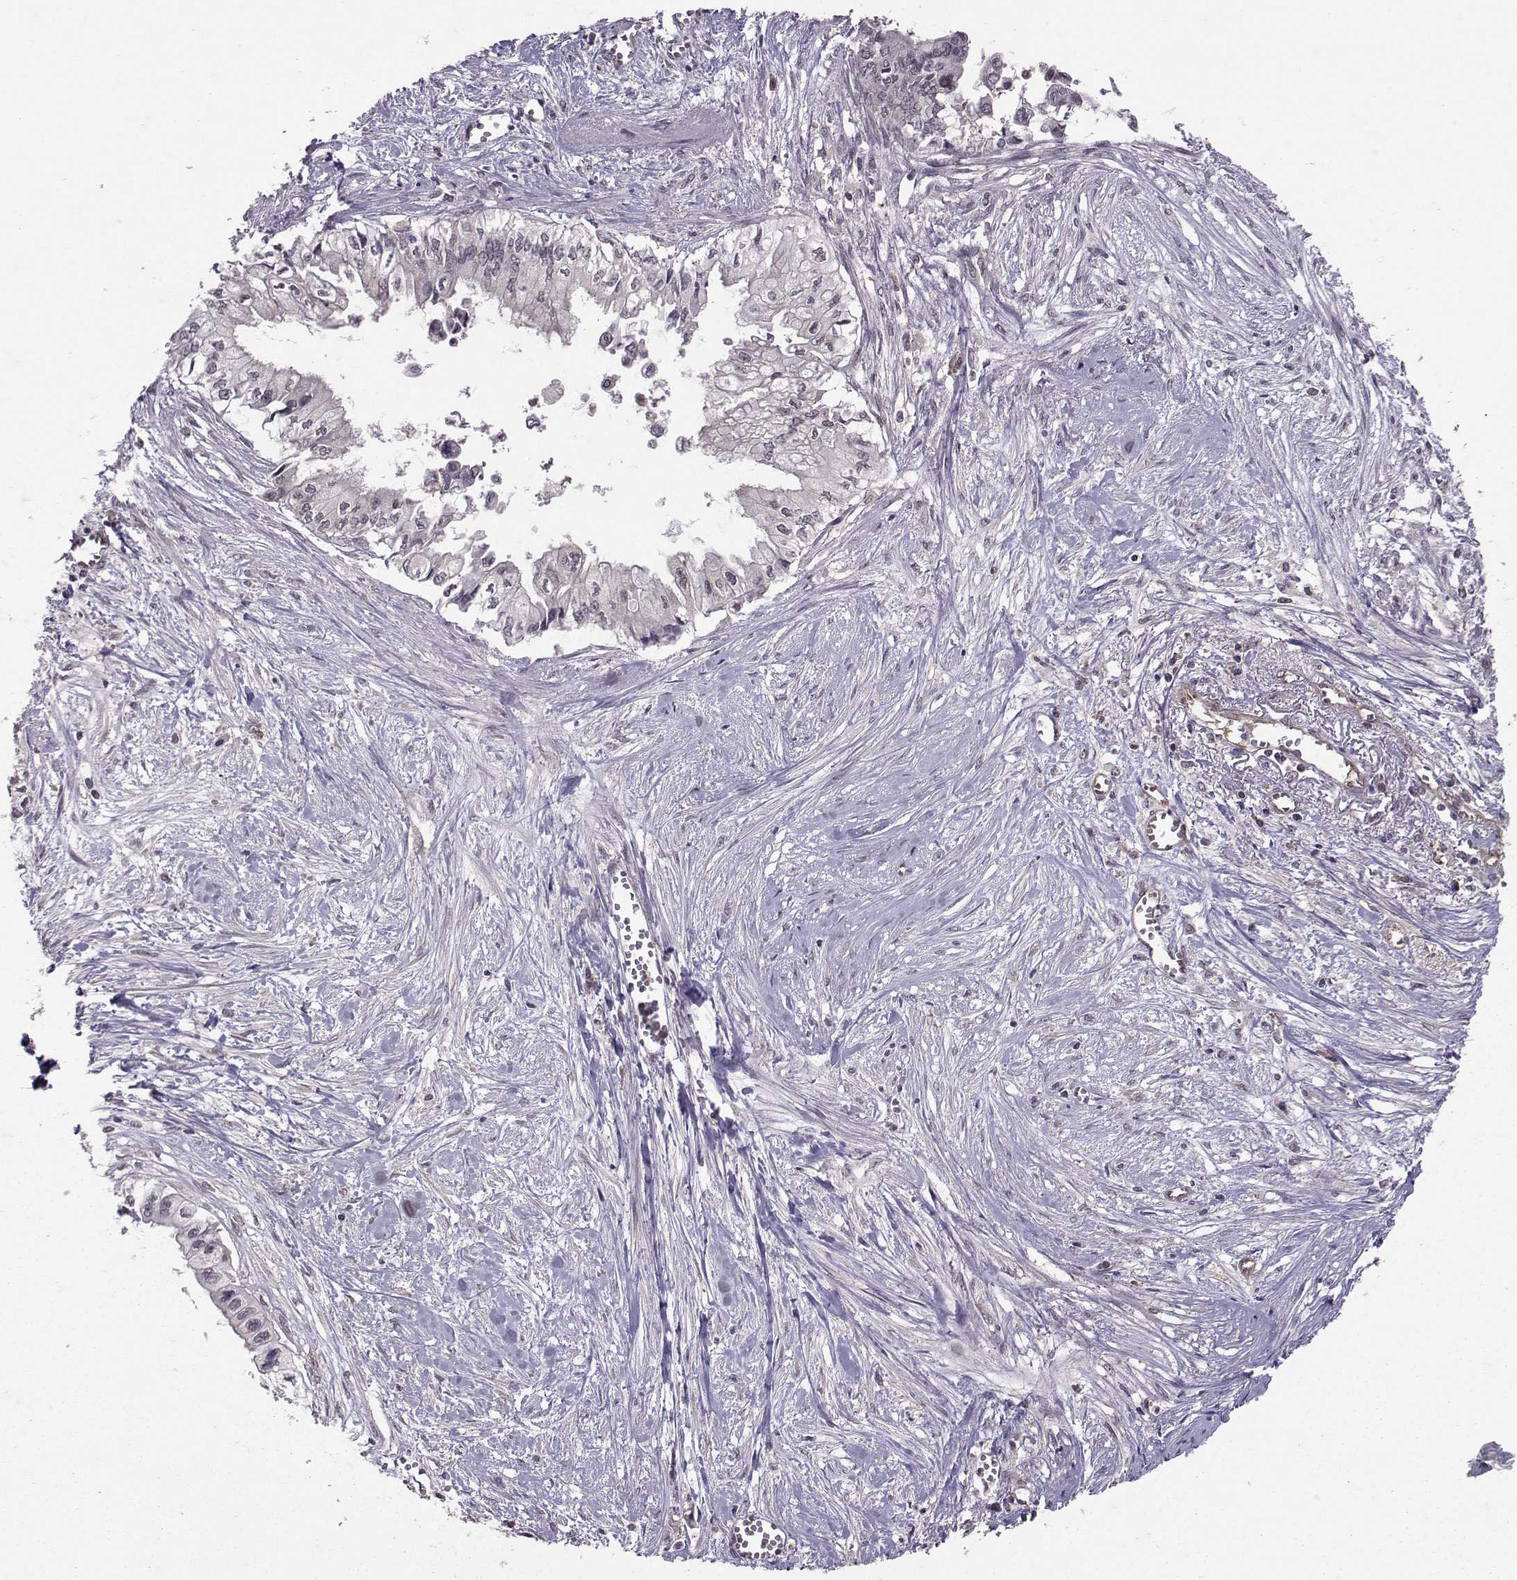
{"staining": {"intensity": "negative", "quantity": "none", "location": "none"}, "tissue": "pancreatic cancer", "cell_type": "Tumor cells", "image_type": "cancer", "snomed": [{"axis": "morphology", "description": "Adenocarcinoma, NOS"}, {"axis": "topography", "description": "Pancreas"}], "caption": "An immunohistochemistry (IHC) histopathology image of adenocarcinoma (pancreatic) is shown. There is no staining in tumor cells of adenocarcinoma (pancreatic). Brightfield microscopy of immunohistochemistry stained with DAB (3,3'-diaminobenzidine) (brown) and hematoxylin (blue), captured at high magnification.", "gene": "PPP2R2A", "patient": {"sex": "female", "age": 61}}